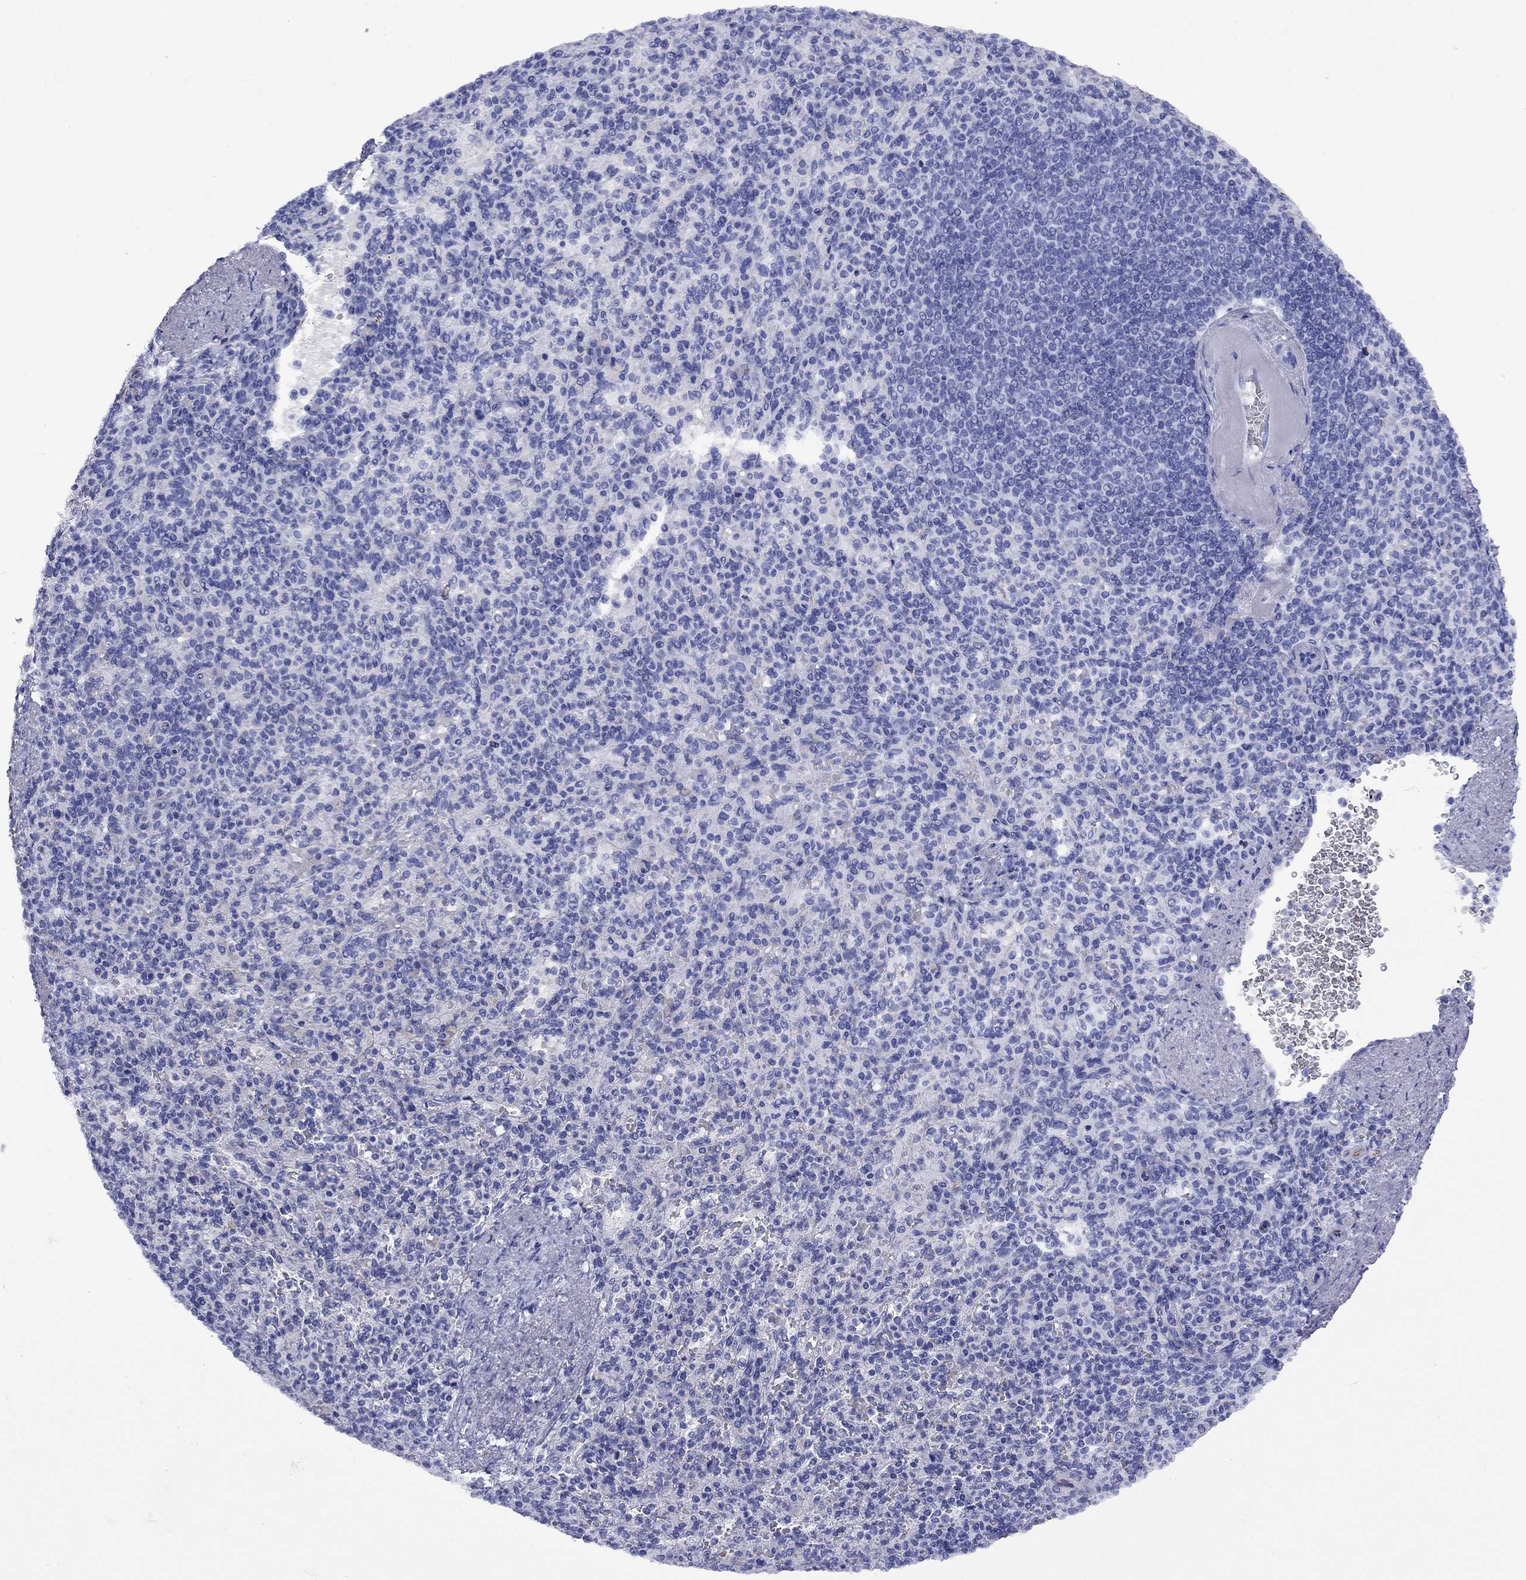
{"staining": {"intensity": "negative", "quantity": "none", "location": "none"}, "tissue": "spleen", "cell_type": "Cells in red pulp", "image_type": "normal", "snomed": [{"axis": "morphology", "description": "Normal tissue, NOS"}, {"axis": "topography", "description": "Spleen"}], "caption": "The image shows no significant positivity in cells in red pulp of spleen.", "gene": "ROM1", "patient": {"sex": "female", "age": 74}}